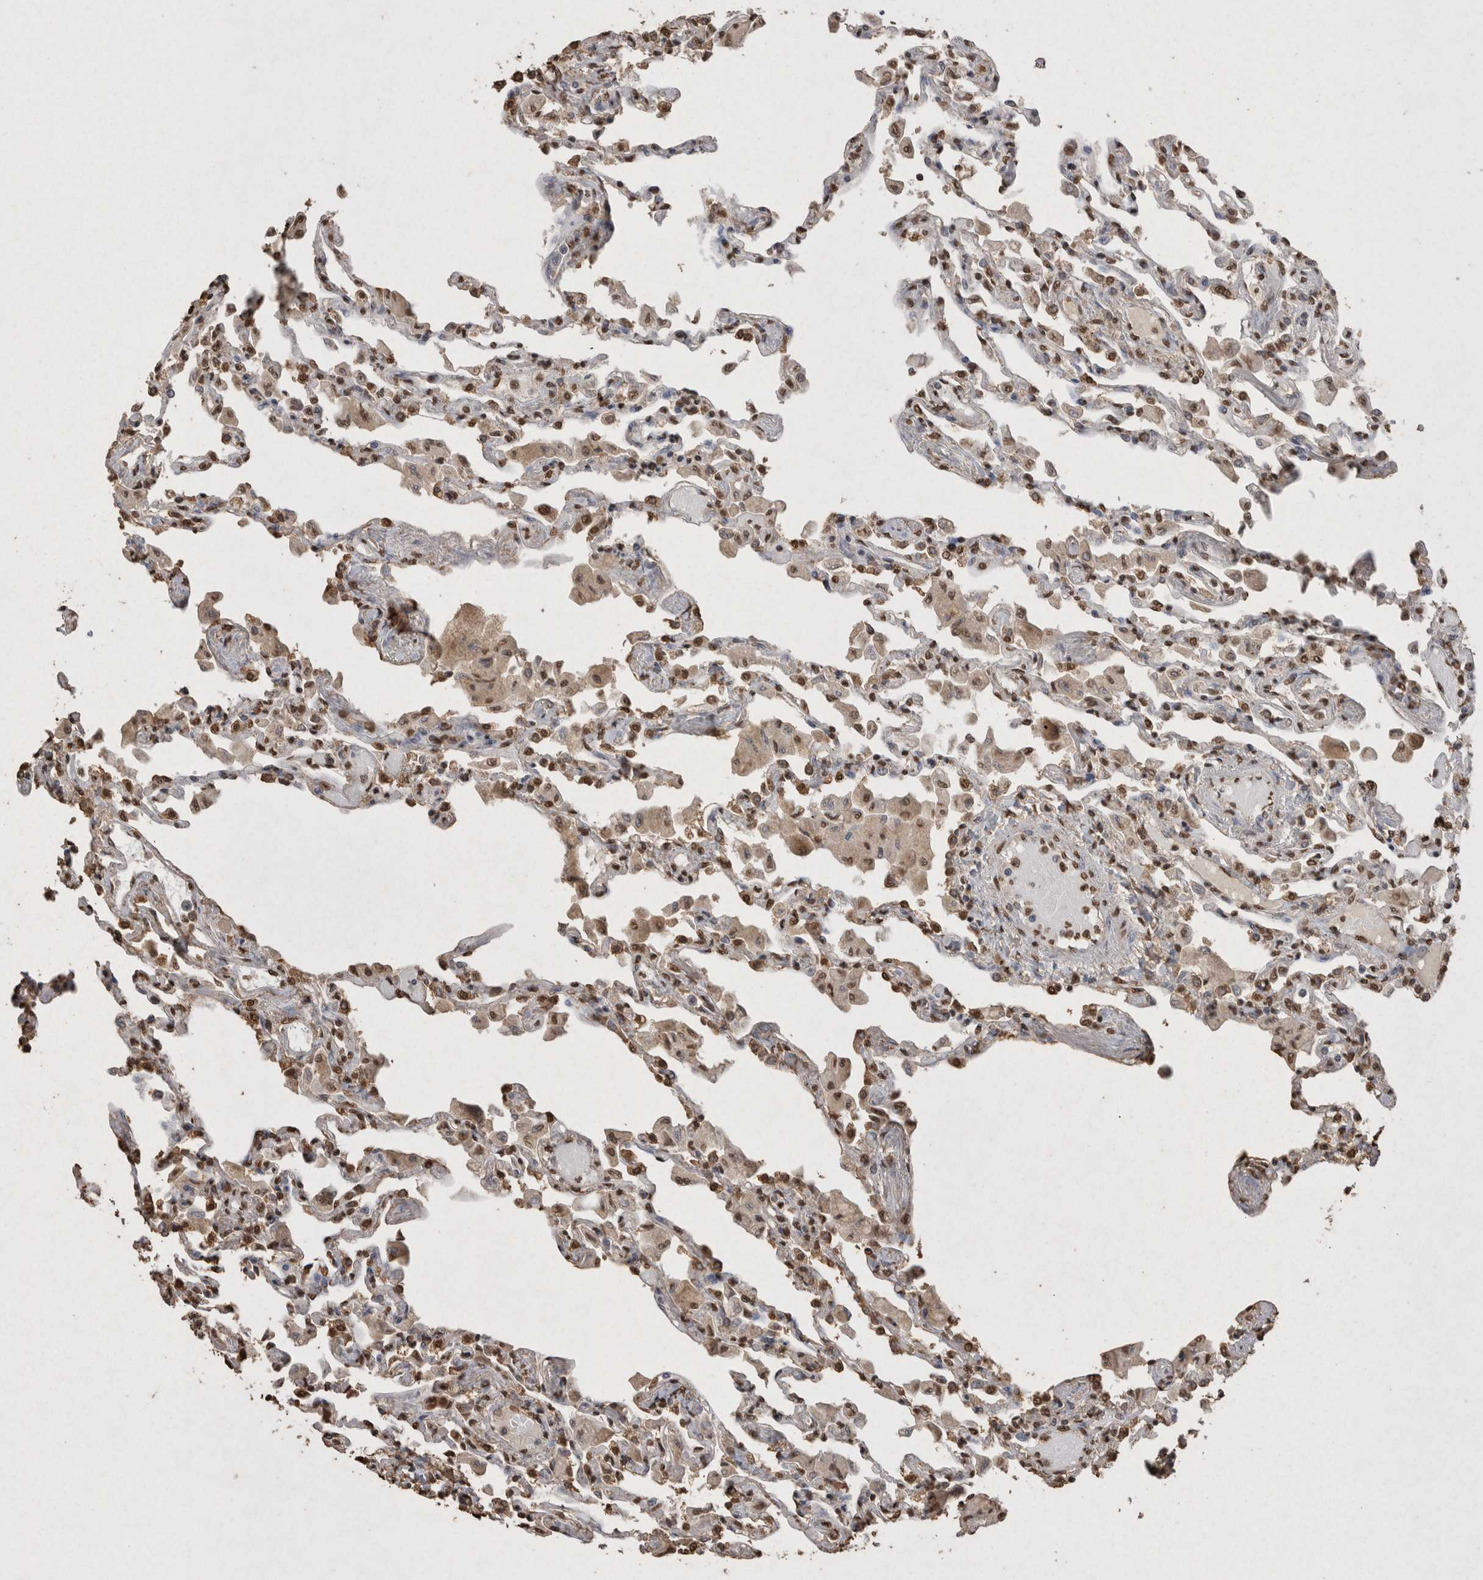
{"staining": {"intensity": "moderate", "quantity": ">75%", "location": "nuclear"}, "tissue": "lung", "cell_type": "Alveolar cells", "image_type": "normal", "snomed": [{"axis": "morphology", "description": "Normal tissue, NOS"}, {"axis": "topography", "description": "Bronchus"}, {"axis": "topography", "description": "Lung"}], "caption": "High-power microscopy captured an IHC photomicrograph of unremarkable lung, revealing moderate nuclear positivity in approximately >75% of alveolar cells. (brown staining indicates protein expression, while blue staining denotes nuclei).", "gene": "POU5F1", "patient": {"sex": "female", "age": 49}}